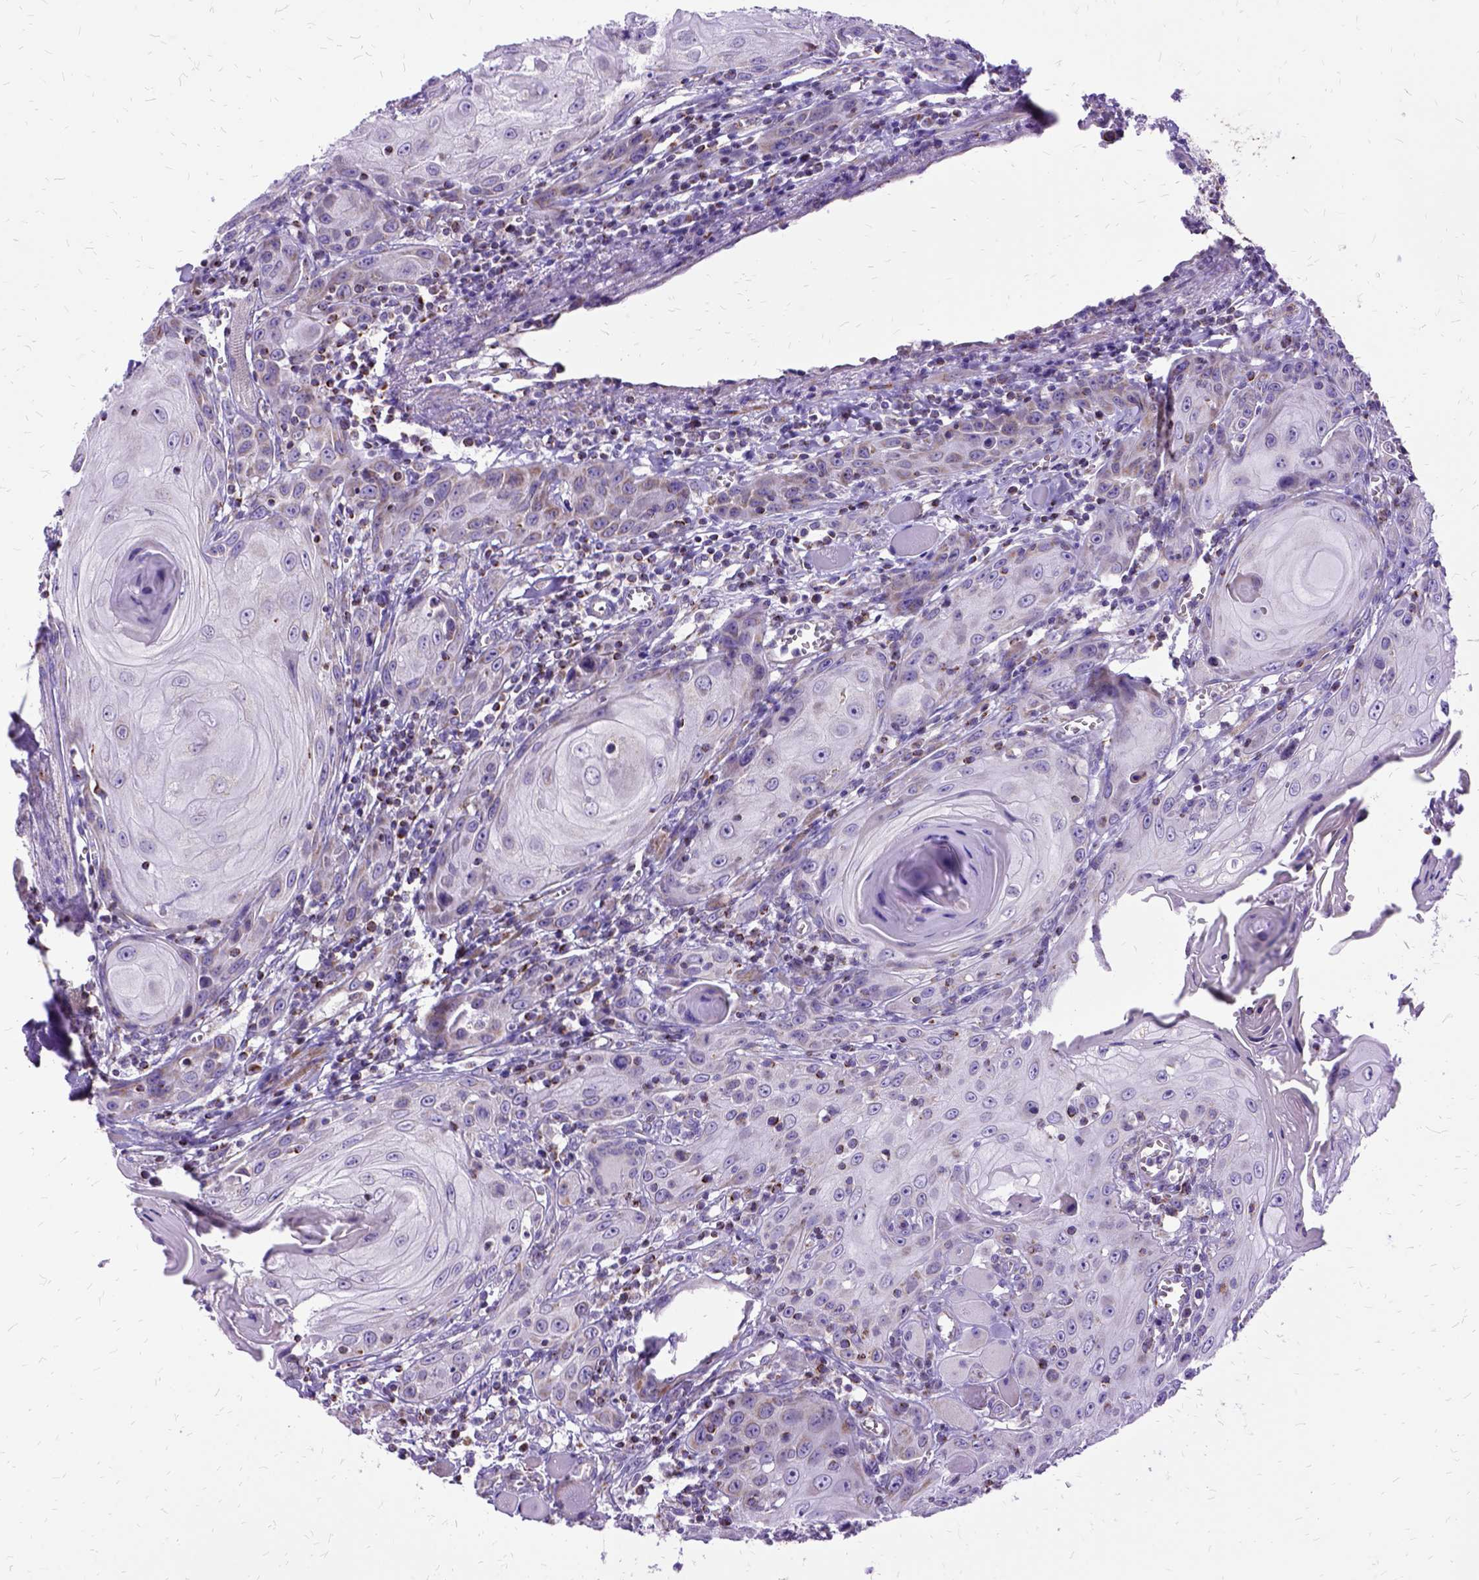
{"staining": {"intensity": "negative", "quantity": "none", "location": "none"}, "tissue": "head and neck cancer", "cell_type": "Tumor cells", "image_type": "cancer", "snomed": [{"axis": "morphology", "description": "Squamous cell carcinoma, NOS"}, {"axis": "topography", "description": "Head-Neck"}], "caption": "Immunohistochemistry (IHC) image of squamous cell carcinoma (head and neck) stained for a protein (brown), which displays no staining in tumor cells.", "gene": "OXCT1", "patient": {"sex": "female", "age": 80}}